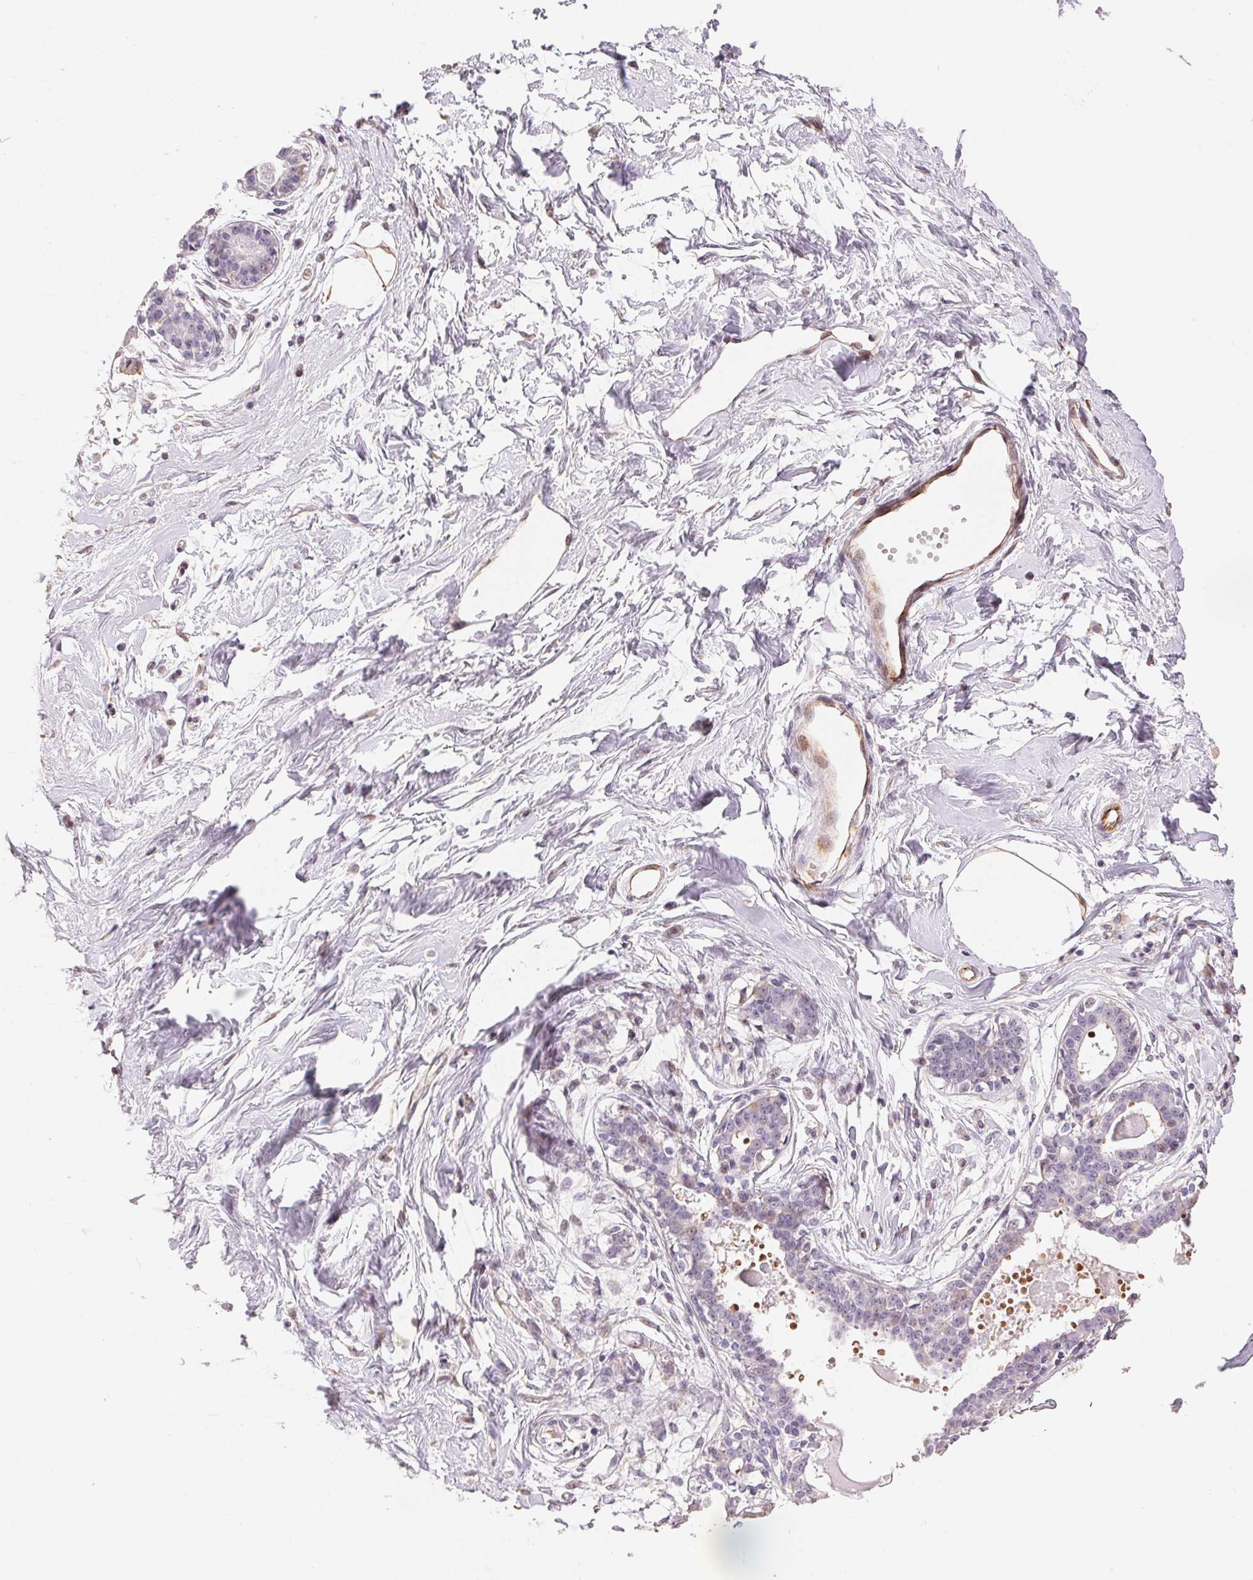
{"staining": {"intensity": "weak", "quantity": ">75%", "location": "cytoplasmic/membranous"}, "tissue": "breast", "cell_type": "Adipocytes", "image_type": "normal", "snomed": [{"axis": "morphology", "description": "Normal tissue, NOS"}, {"axis": "topography", "description": "Breast"}], "caption": "A brown stain shows weak cytoplasmic/membranous positivity of a protein in adipocytes of unremarkable breast.", "gene": "GYG2", "patient": {"sex": "female", "age": 45}}